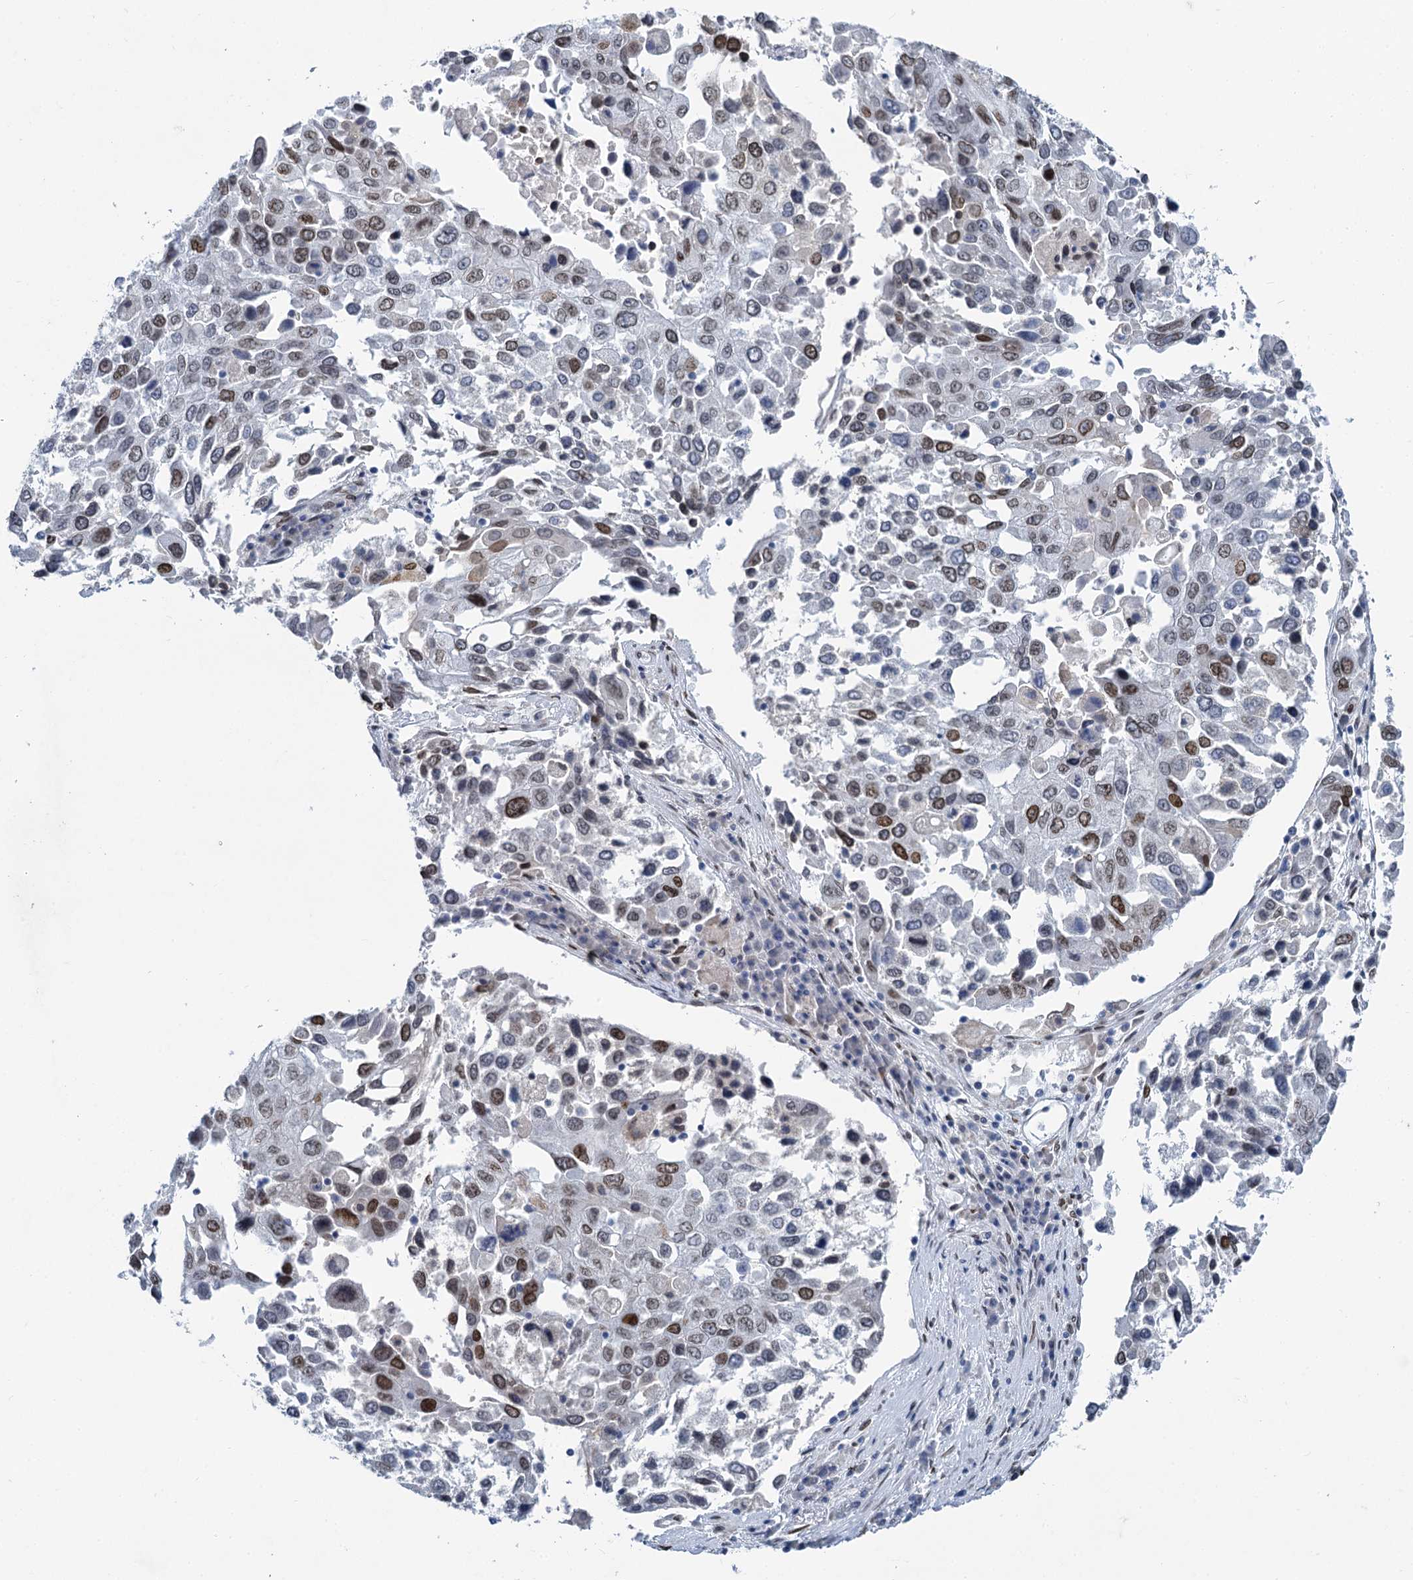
{"staining": {"intensity": "moderate", "quantity": "25%-75%", "location": "nuclear"}, "tissue": "lung cancer", "cell_type": "Tumor cells", "image_type": "cancer", "snomed": [{"axis": "morphology", "description": "Squamous cell carcinoma, NOS"}, {"axis": "topography", "description": "Lung"}], "caption": "Approximately 25%-75% of tumor cells in human lung cancer show moderate nuclear protein positivity as visualized by brown immunohistochemical staining.", "gene": "PRSS35", "patient": {"sex": "male", "age": 65}}